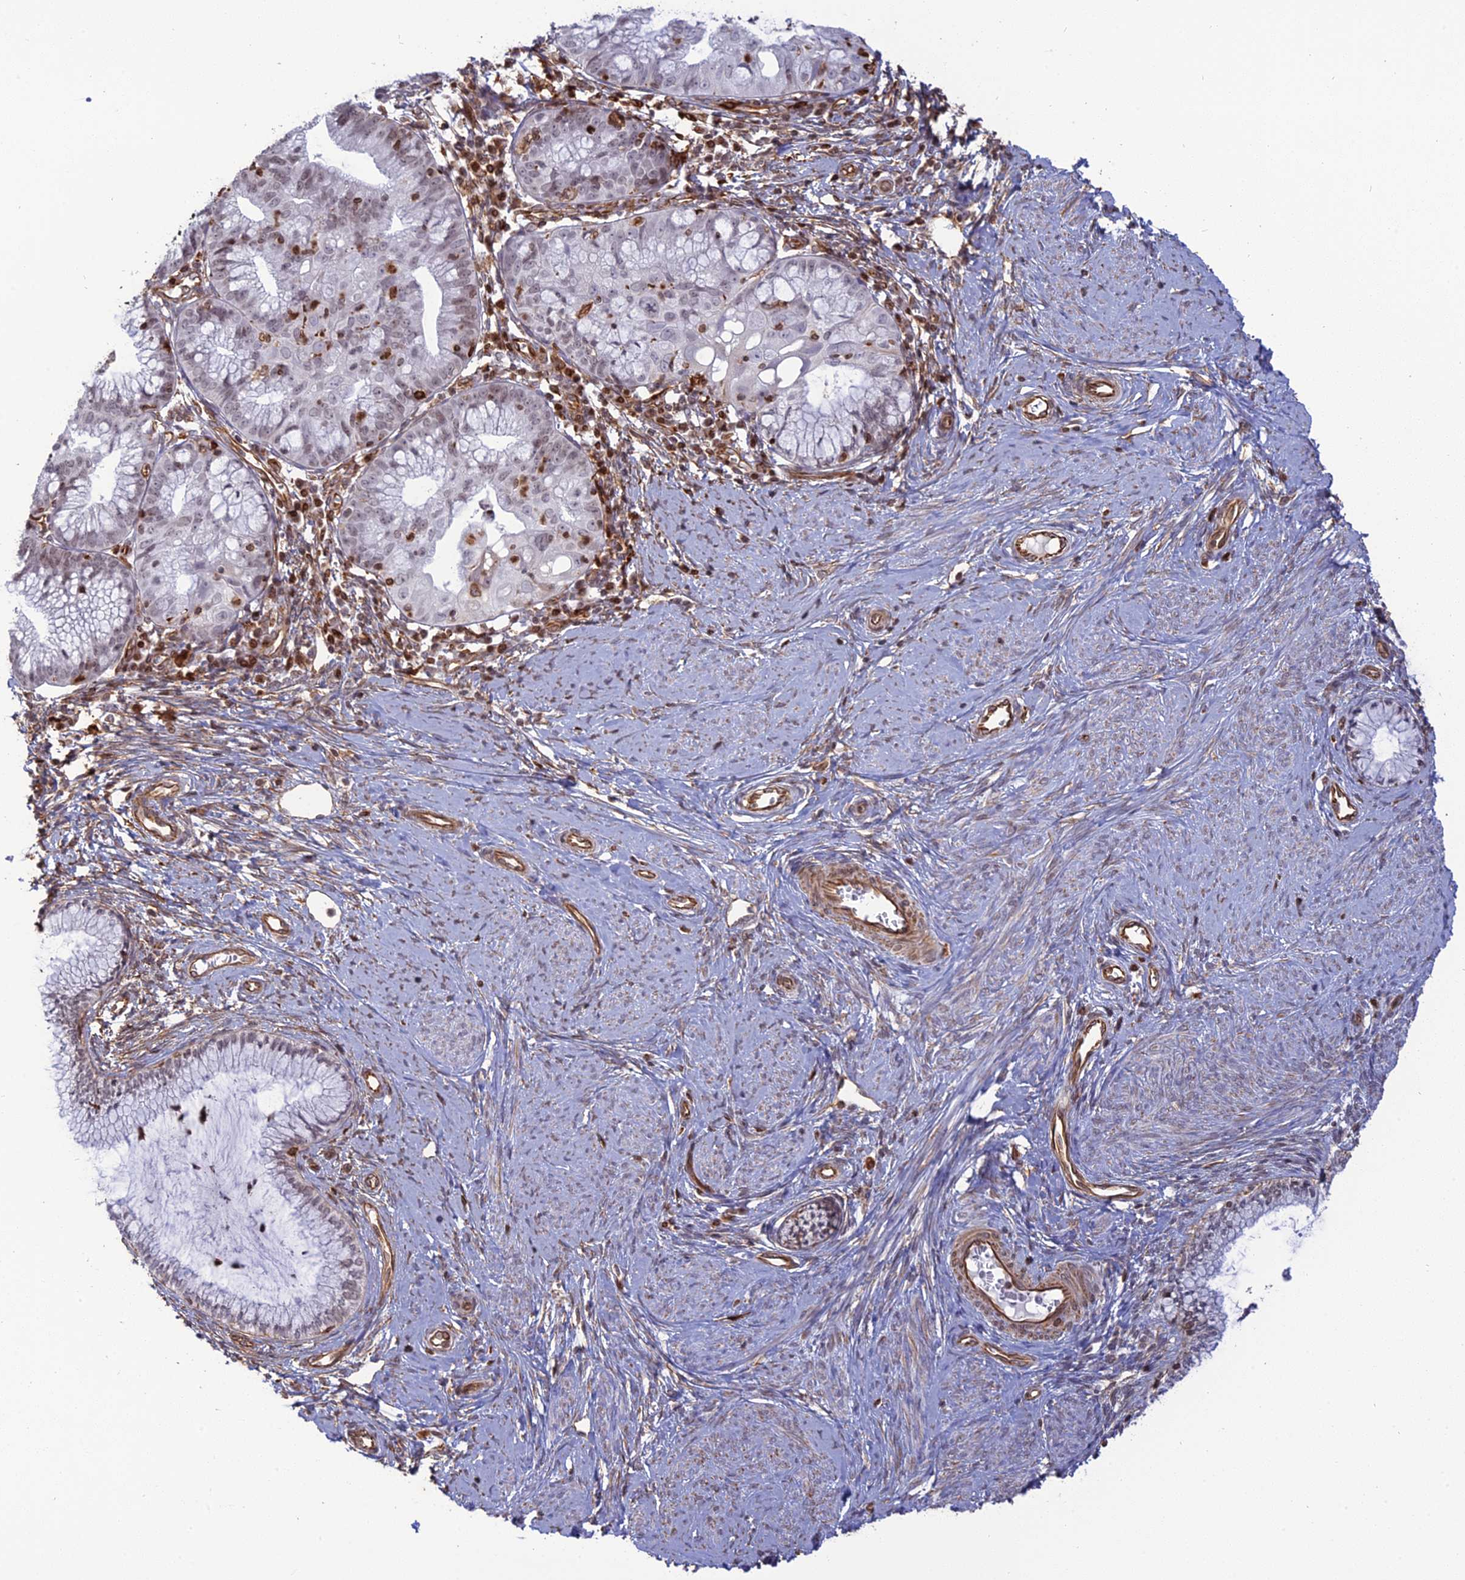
{"staining": {"intensity": "negative", "quantity": "none", "location": "none"}, "tissue": "cervical cancer", "cell_type": "Tumor cells", "image_type": "cancer", "snomed": [{"axis": "morphology", "description": "Adenocarcinoma, NOS"}, {"axis": "topography", "description": "Cervix"}], "caption": "High magnification brightfield microscopy of cervical adenocarcinoma stained with DAB (brown) and counterstained with hematoxylin (blue): tumor cells show no significant positivity.", "gene": "APOBR", "patient": {"sex": "female", "age": 36}}